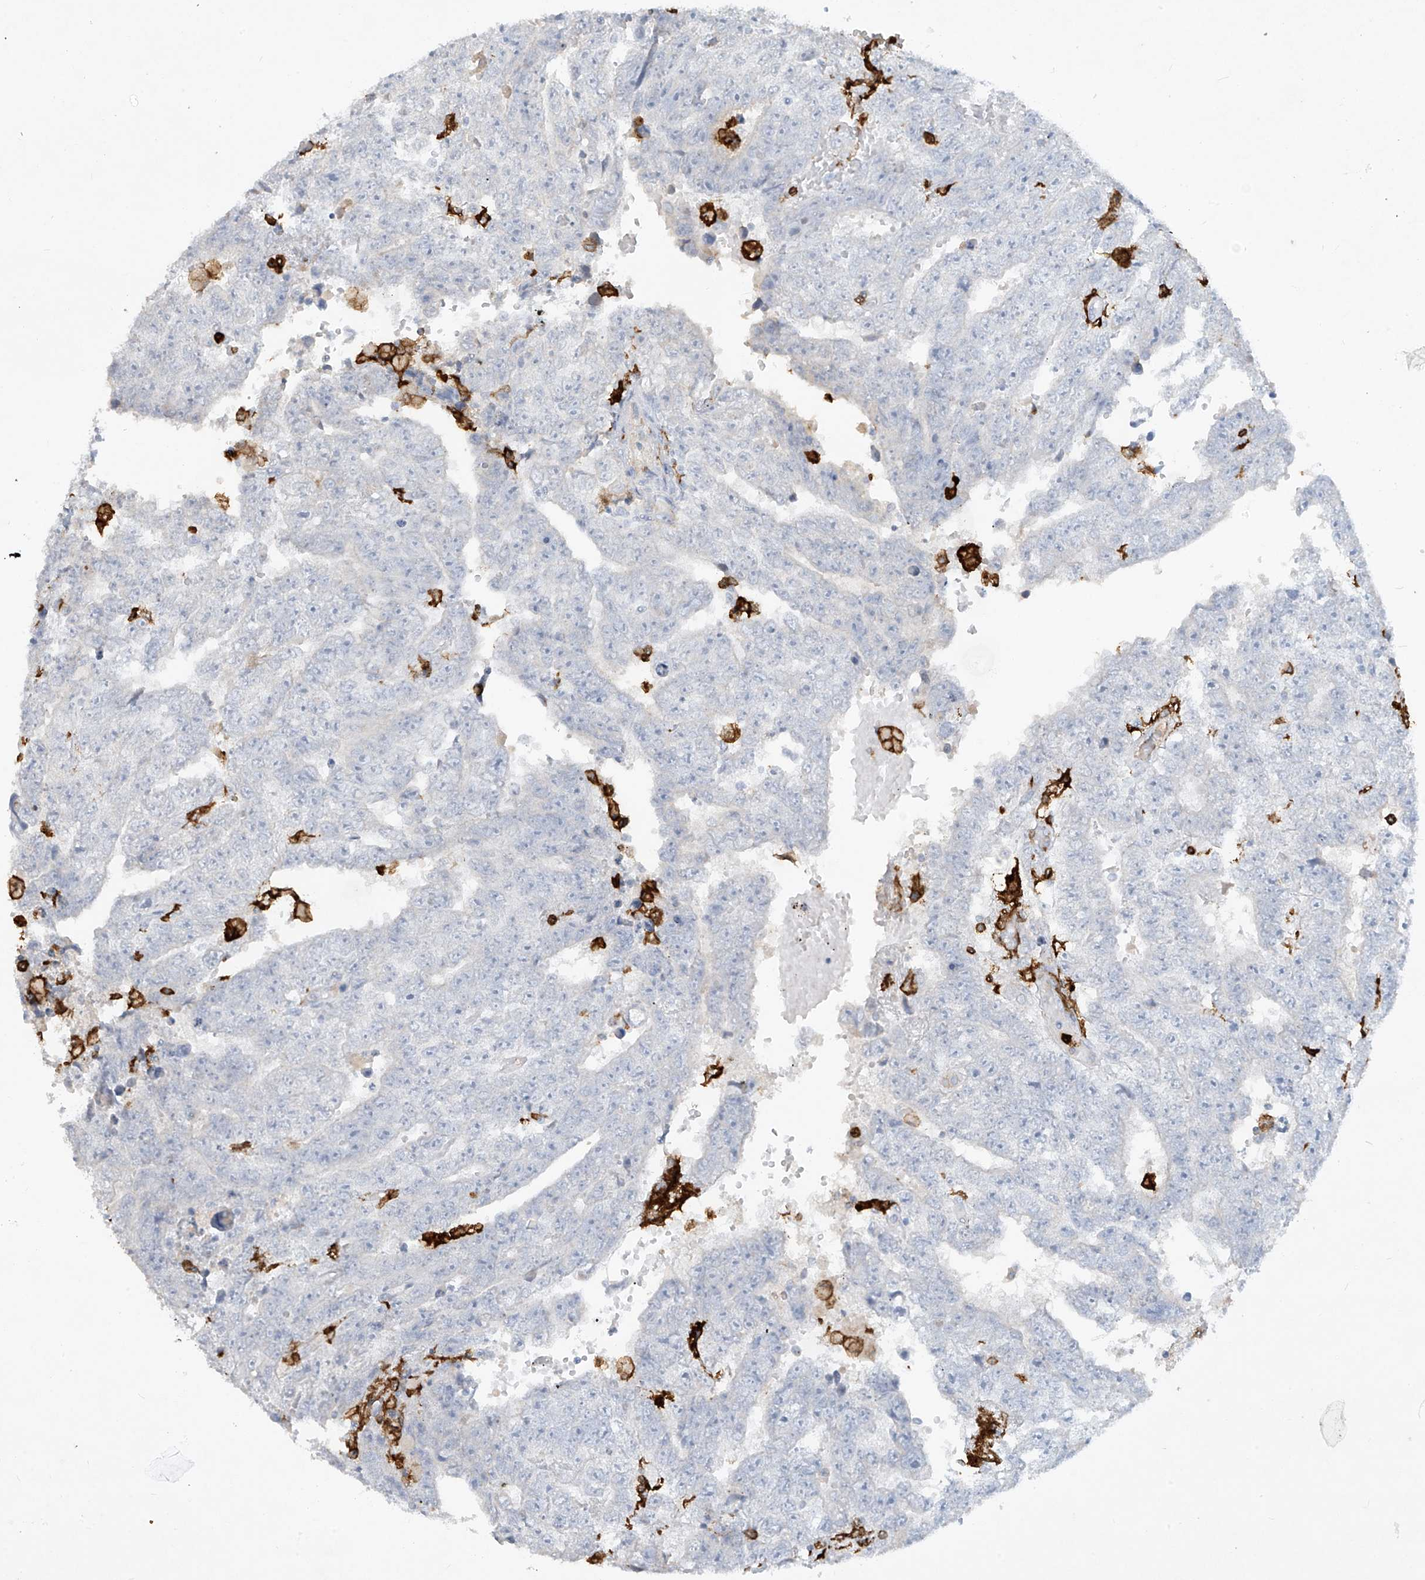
{"staining": {"intensity": "negative", "quantity": "none", "location": "none"}, "tissue": "testis cancer", "cell_type": "Tumor cells", "image_type": "cancer", "snomed": [{"axis": "morphology", "description": "Carcinoma, Embryonal, NOS"}, {"axis": "topography", "description": "Testis"}], "caption": "Human embryonal carcinoma (testis) stained for a protein using IHC displays no expression in tumor cells.", "gene": "FCGR3A", "patient": {"sex": "male", "age": 25}}